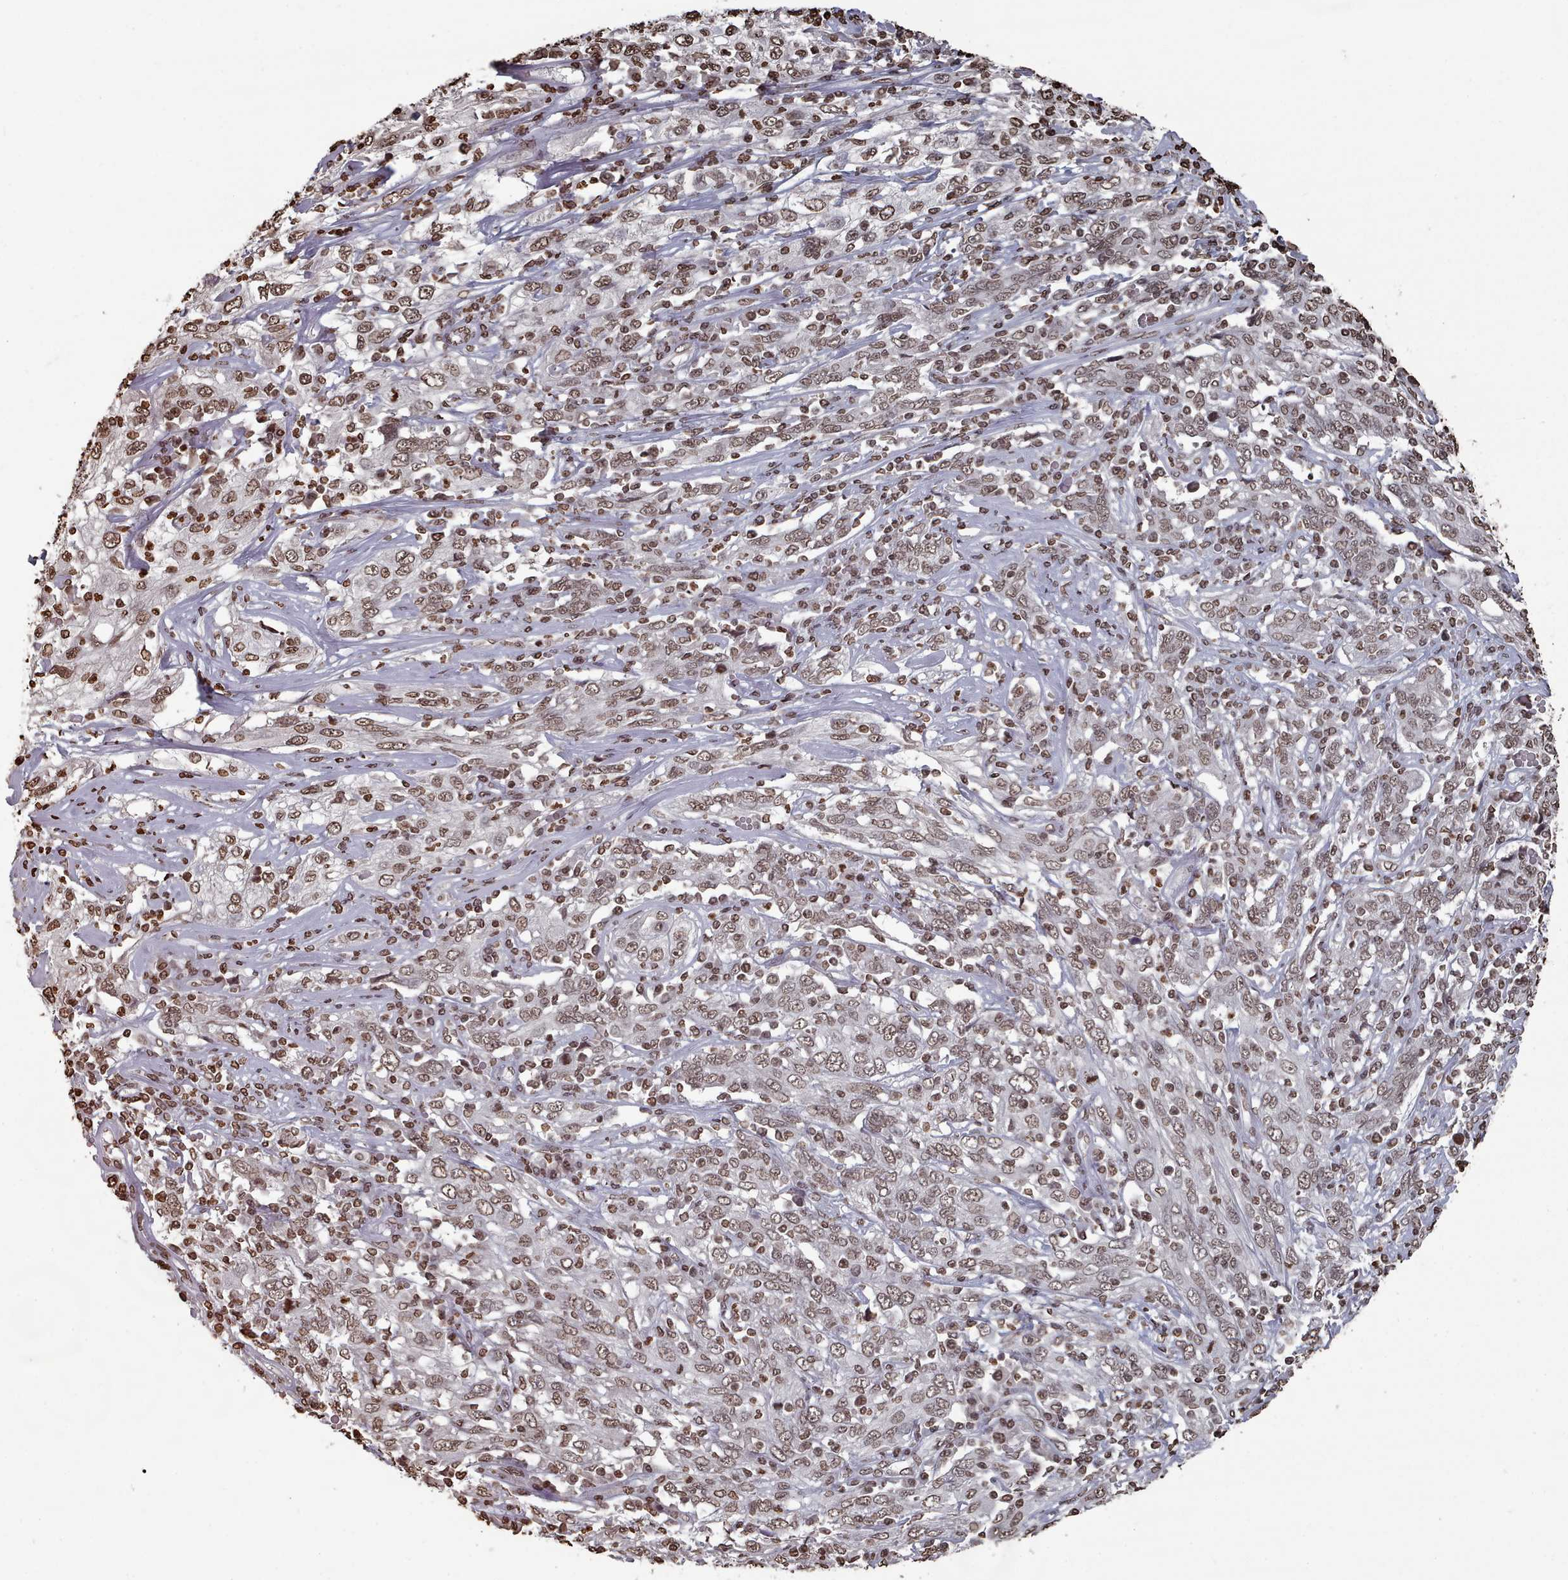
{"staining": {"intensity": "moderate", "quantity": ">75%", "location": "nuclear"}, "tissue": "cervical cancer", "cell_type": "Tumor cells", "image_type": "cancer", "snomed": [{"axis": "morphology", "description": "Squamous cell carcinoma, NOS"}, {"axis": "topography", "description": "Cervix"}], "caption": "A medium amount of moderate nuclear staining is identified in approximately >75% of tumor cells in cervical cancer (squamous cell carcinoma) tissue.", "gene": "PLEKHG5", "patient": {"sex": "female", "age": 46}}